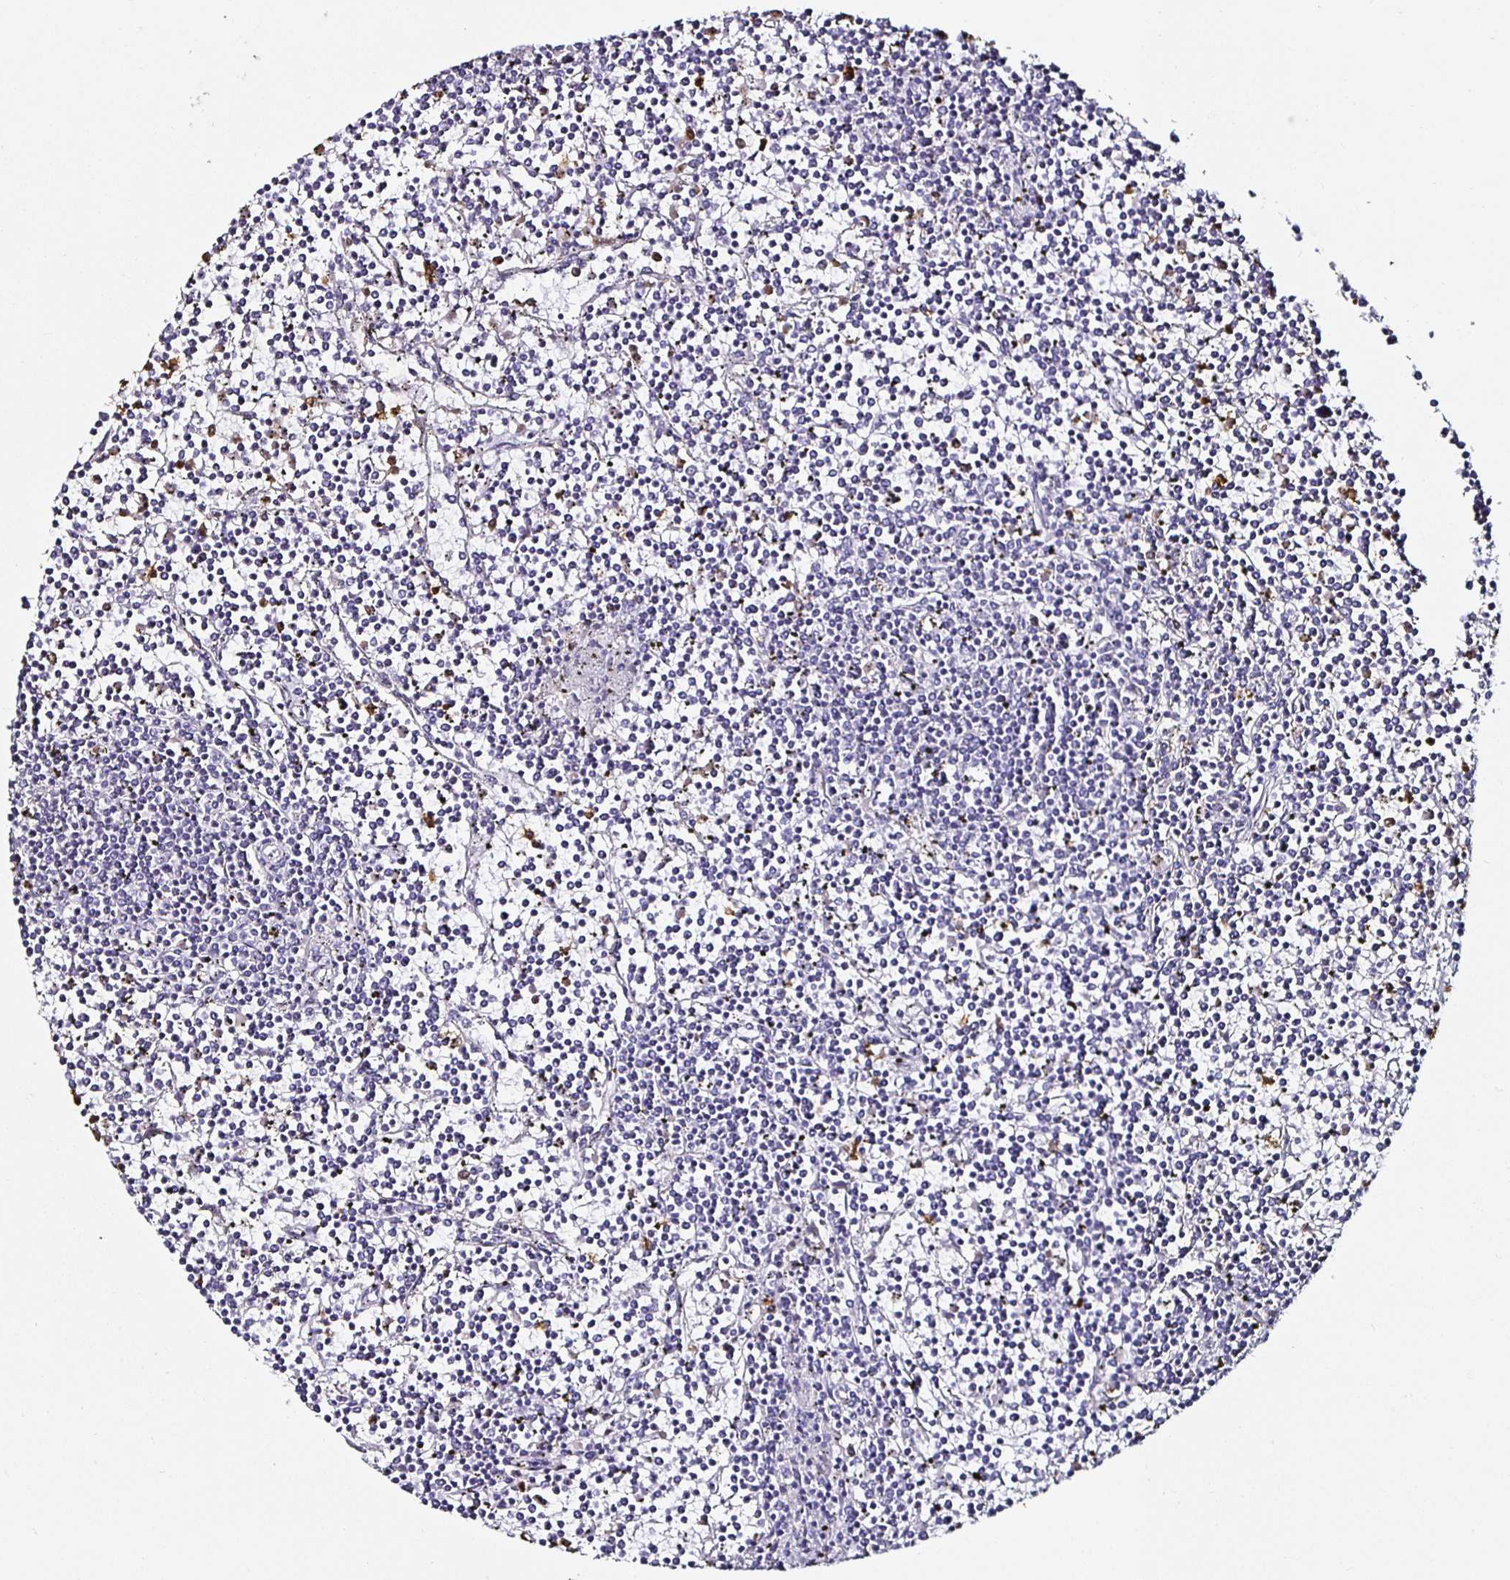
{"staining": {"intensity": "negative", "quantity": "none", "location": "none"}, "tissue": "lymphoma", "cell_type": "Tumor cells", "image_type": "cancer", "snomed": [{"axis": "morphology", "description": "Malignant lymphoma, non-Hodgkin's type, Low grade"}, {"axis": "topography", "description": "Spleen"}], "caption": "A micrograph of human low-grade malignant lymphoma, non-Hodgkin's type is negative for staining in tumor cells.", "gene": "TLR4", "patient": {"sex": "female", "age": 19}}